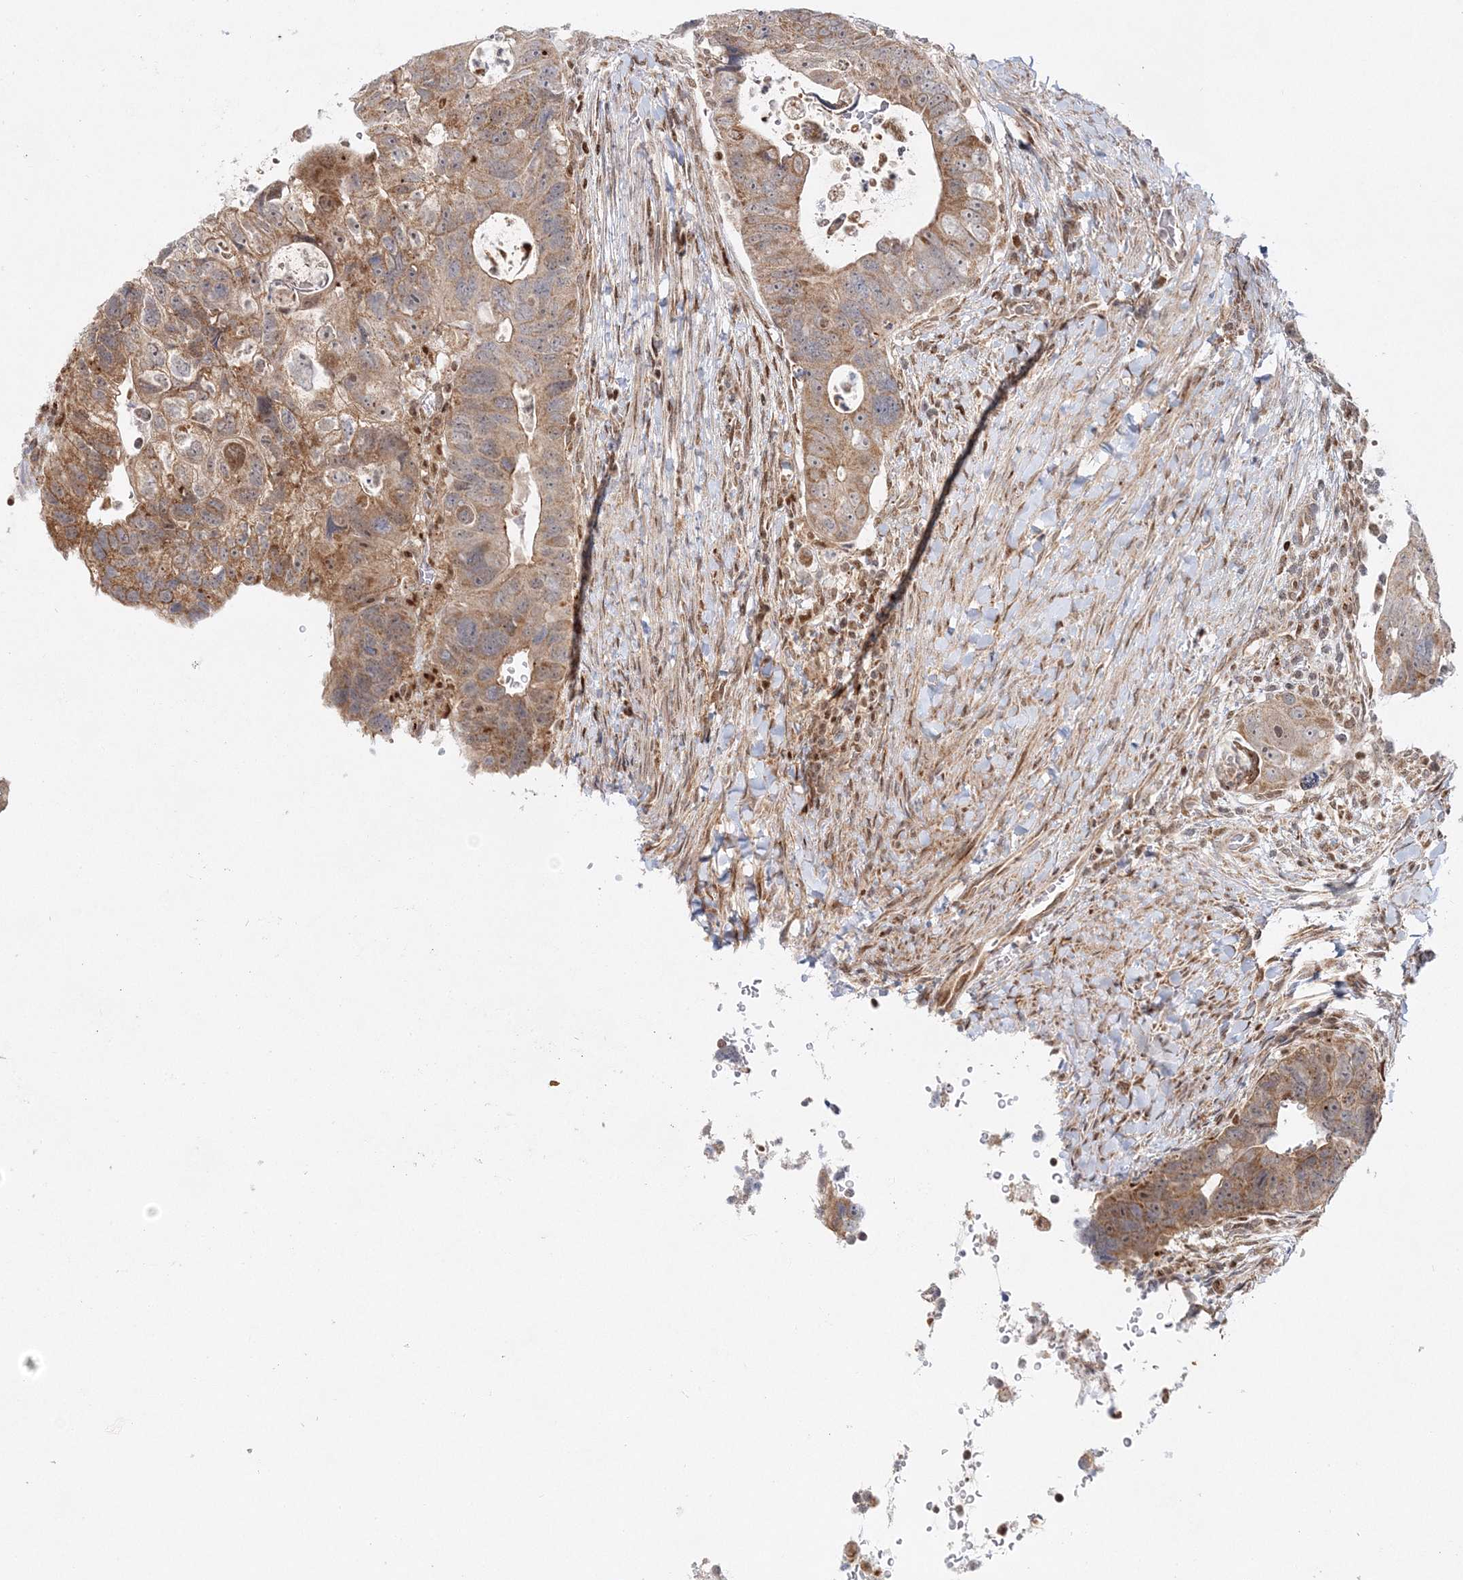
{"staining": {"intensity": "moderate", "quantity": "25%-75%", "location": "cytoplasmic/membranous"}, "tissue": "colorectal cancer", "cell_type": "Tumor cells", "image_type": "cancer", "snomed": [{"axis": "morphology", "description": "Adenocarcinoma, NOS"}, {"axis": "topography", "description": "Rectum"}], "caption": "Tumor cells reveal medium levels of moderate cytoplasmic/membranous staining in about 25%-75% of cells in human colorectal cancer. (DAB (3,3'-diaminobenzidine) = brown stain, brightfield microscopy at high magnification).", "gene": "RAB11FIP2", "patient": {"sex": "male", "age": 59}}